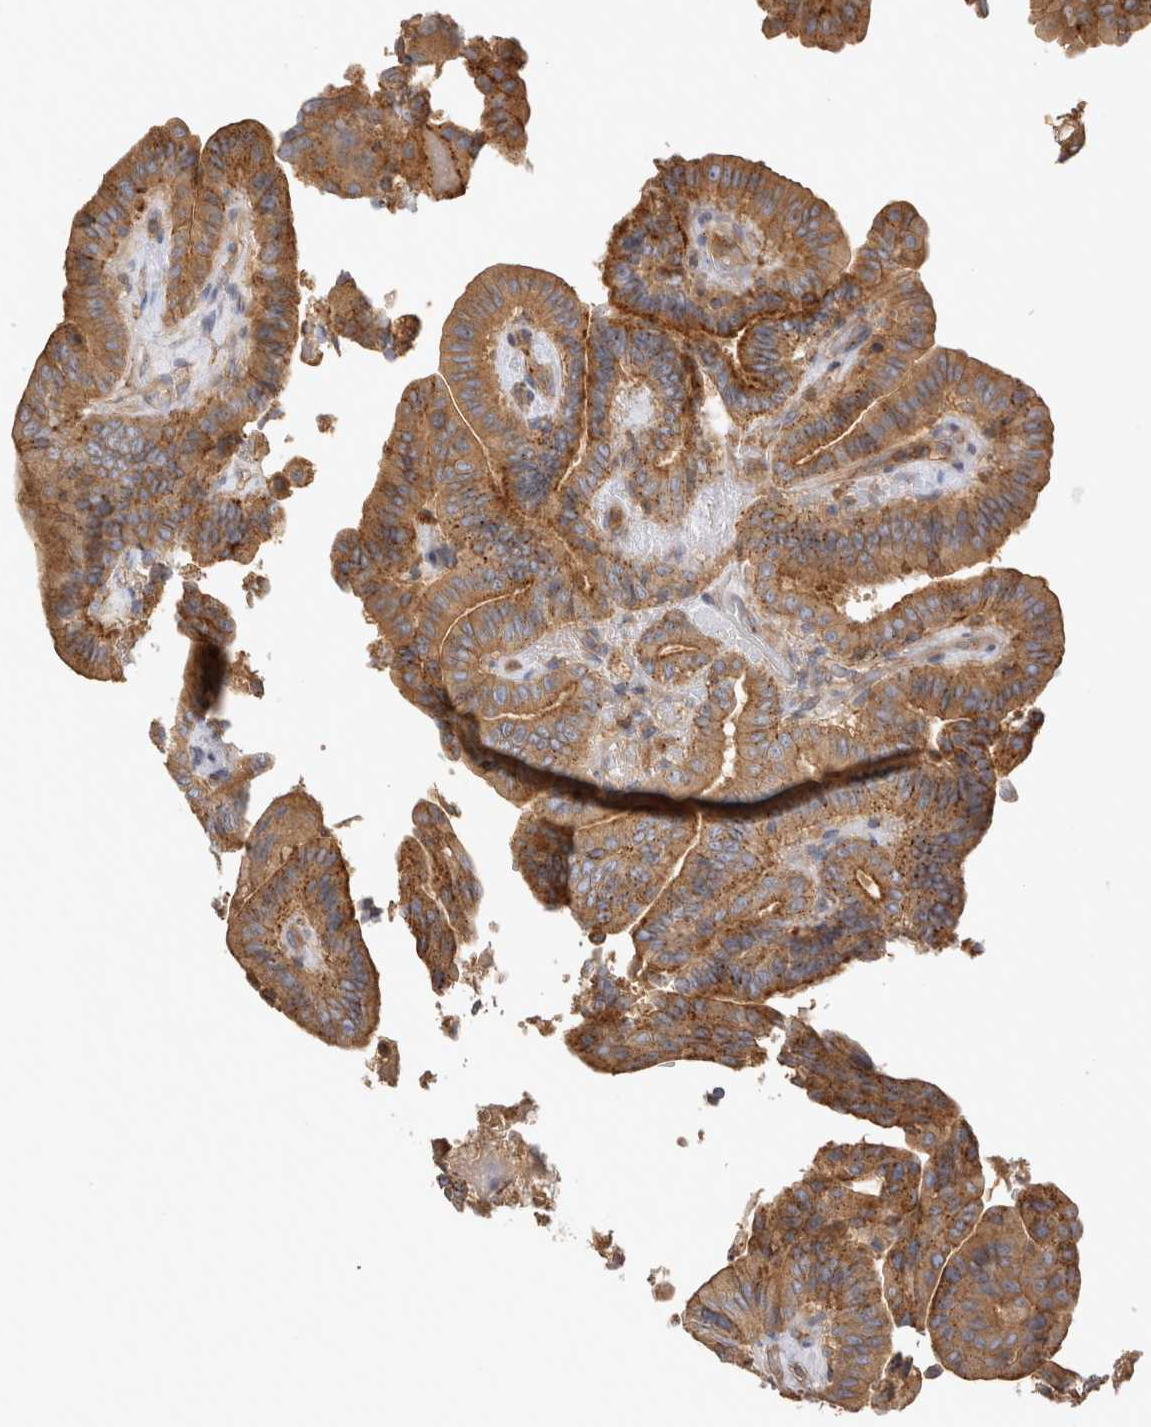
{"staining": {"intensity": "strong", "quantity": ">75%", "location": "cytoplasmic/membranous"}, "tissue": "thyroid cancer", "cell_type": "Tumor cells", "image_type": "cancer", "snomed": [{"axis": "morphology", "description": "Papillary adenocarcinoma, NOS"}, {"axis": "topography", "description": "Thyroid gland"}], "caption": "Brown immunohistochemical staining in human thyroid cancer displays strong cytoplasmic/membranous staining in approximately >75% of tumor cells.", "gene": "CHMP6", "patient": {"sex": "male", "age": 33}}